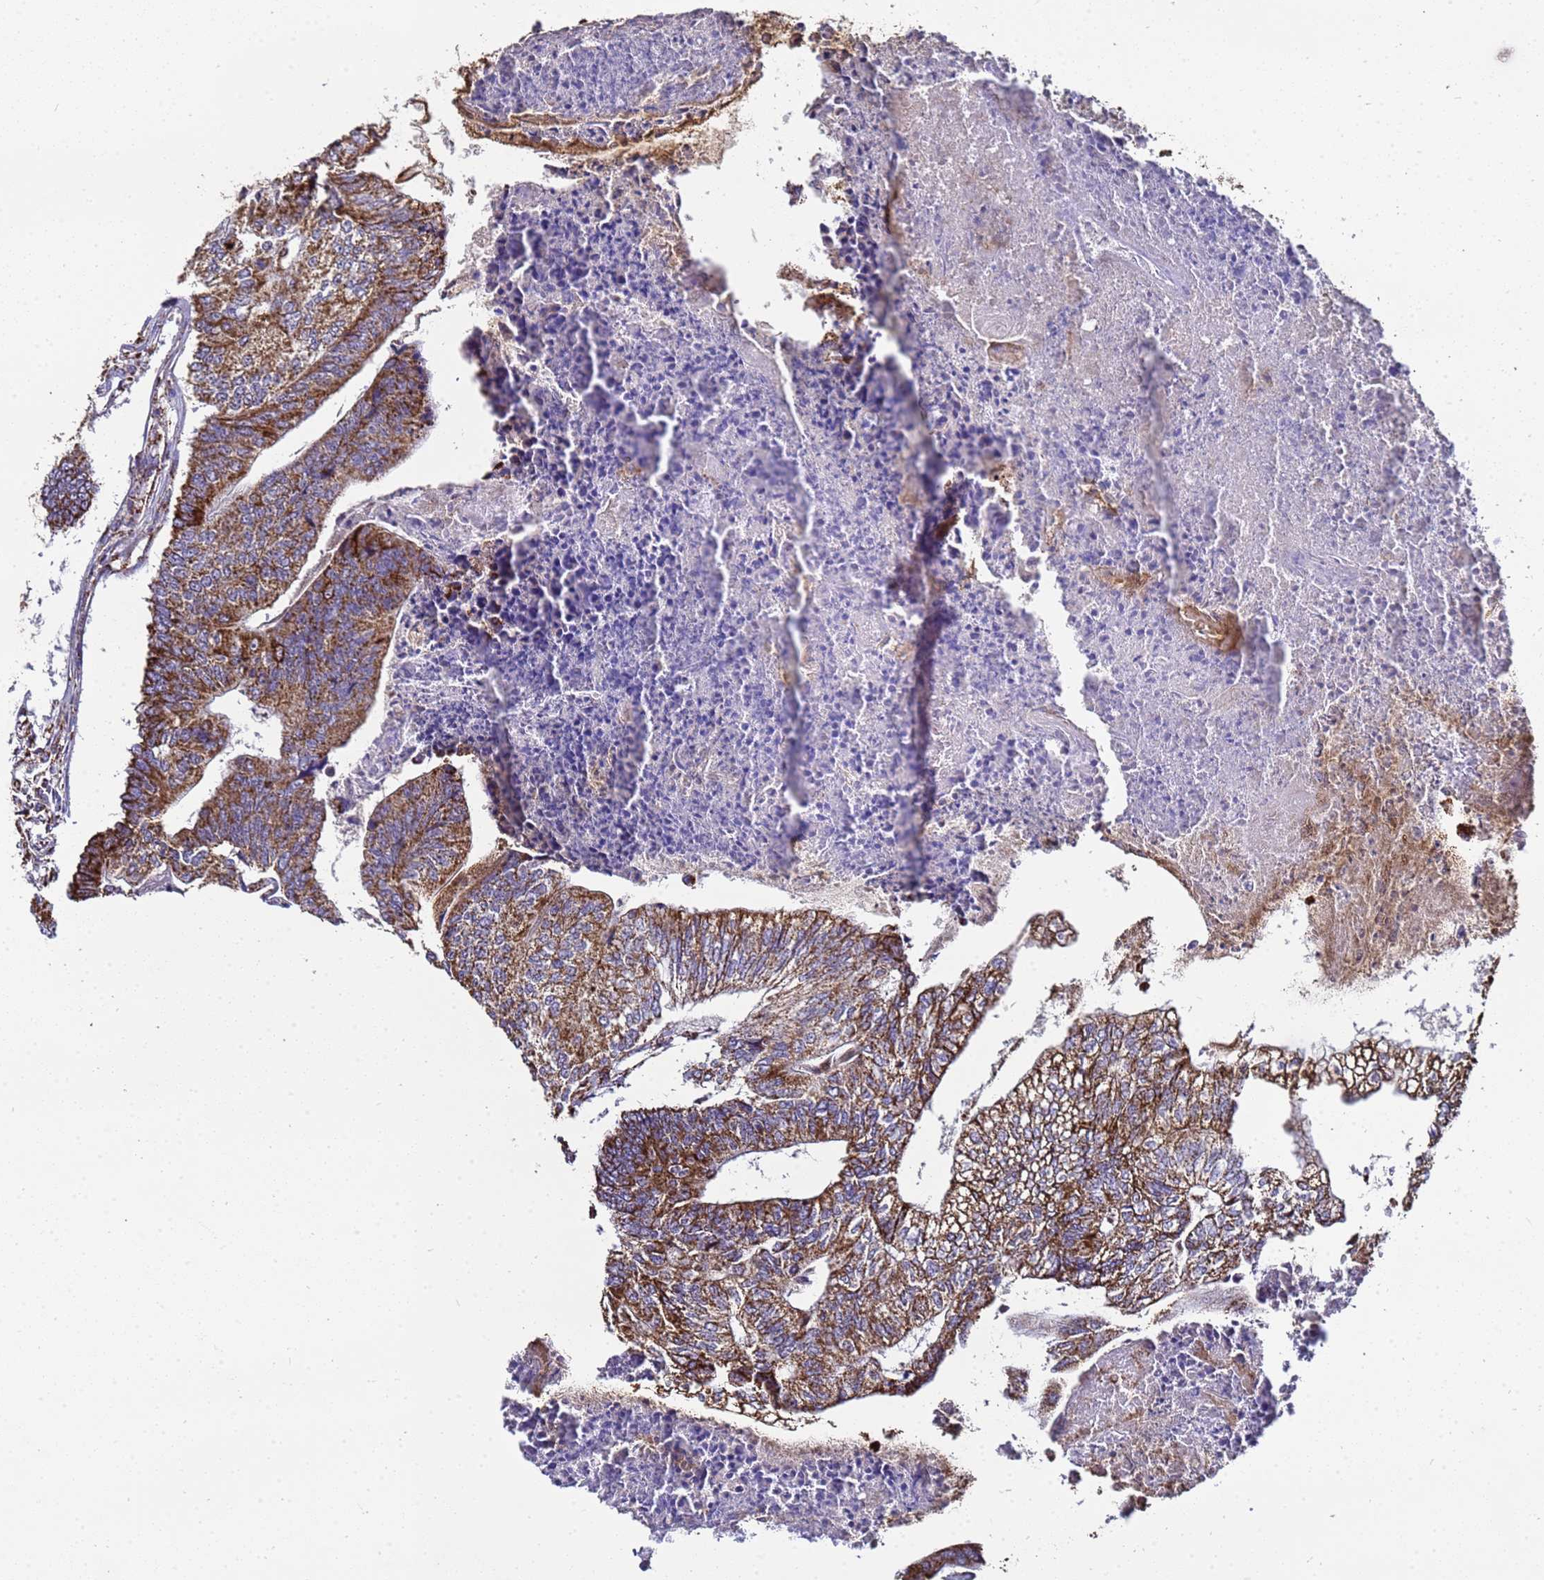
{"staining": {"intensity": "strong", "quantity": ">75%", "location": "cytoplasmic/membranous"}, "tissue": "colorectal cancer", "cell_type": "Tumor cells", "image_type": "cancer", "snomed": [{"axis": "morphology", "description": "Adenocarcinoma, NOS"}, {"axis": "topography", "description": "Colon"}], "caption": "IHC of human adenocarcinoma (colorectal) exhibits high levels of strong cytoplasmic/membranous positivity in approximately >75% of tumor cells.", "gene": "MRPS12", "patient": {"sex": "female", "age": 67}}